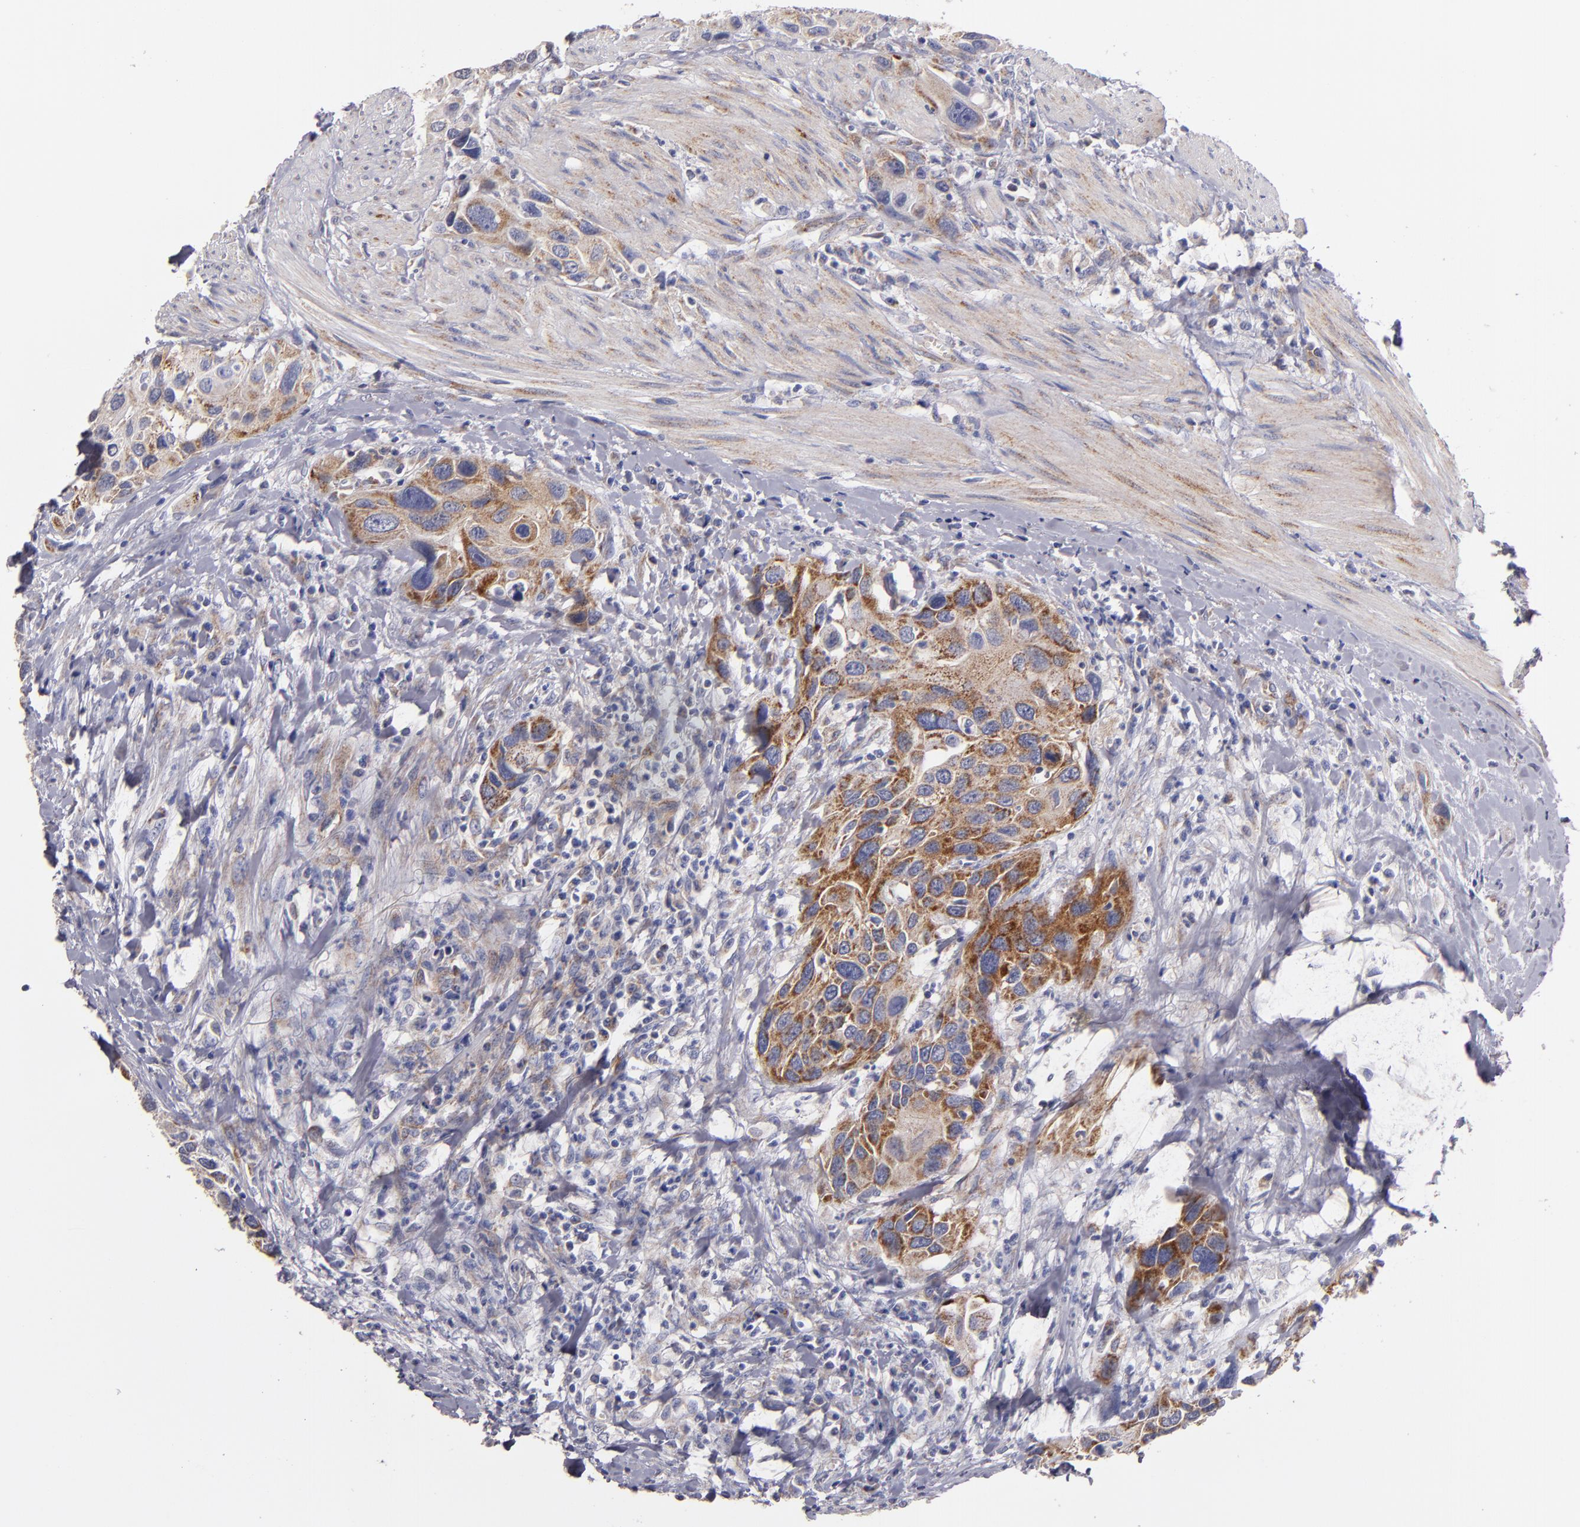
{"staining": {"intensity": "moderate", "quantity": "25%-75%", "location": "cytoplasmic/membranous"}, "tissue": "urothelial cancer", "cell_type": "Tumor cells", "image_type": "cancer", "snomed": [{"axis": "morphology", "description": "Urothelial carcinoma, High grade"}, {"axis": "topography", "description": "Urinary bladder"}], "caption": "A high-resolution photomicrograph shows immunohistochemistry (IHC) staining of high-grade urothelial carcinoma, which reveals moderate cytoplasmic/membranous expression in about 25%-75% of tumor cells.", "gene": "CLTA", "patient": {"sex": "male", "age": 66}}